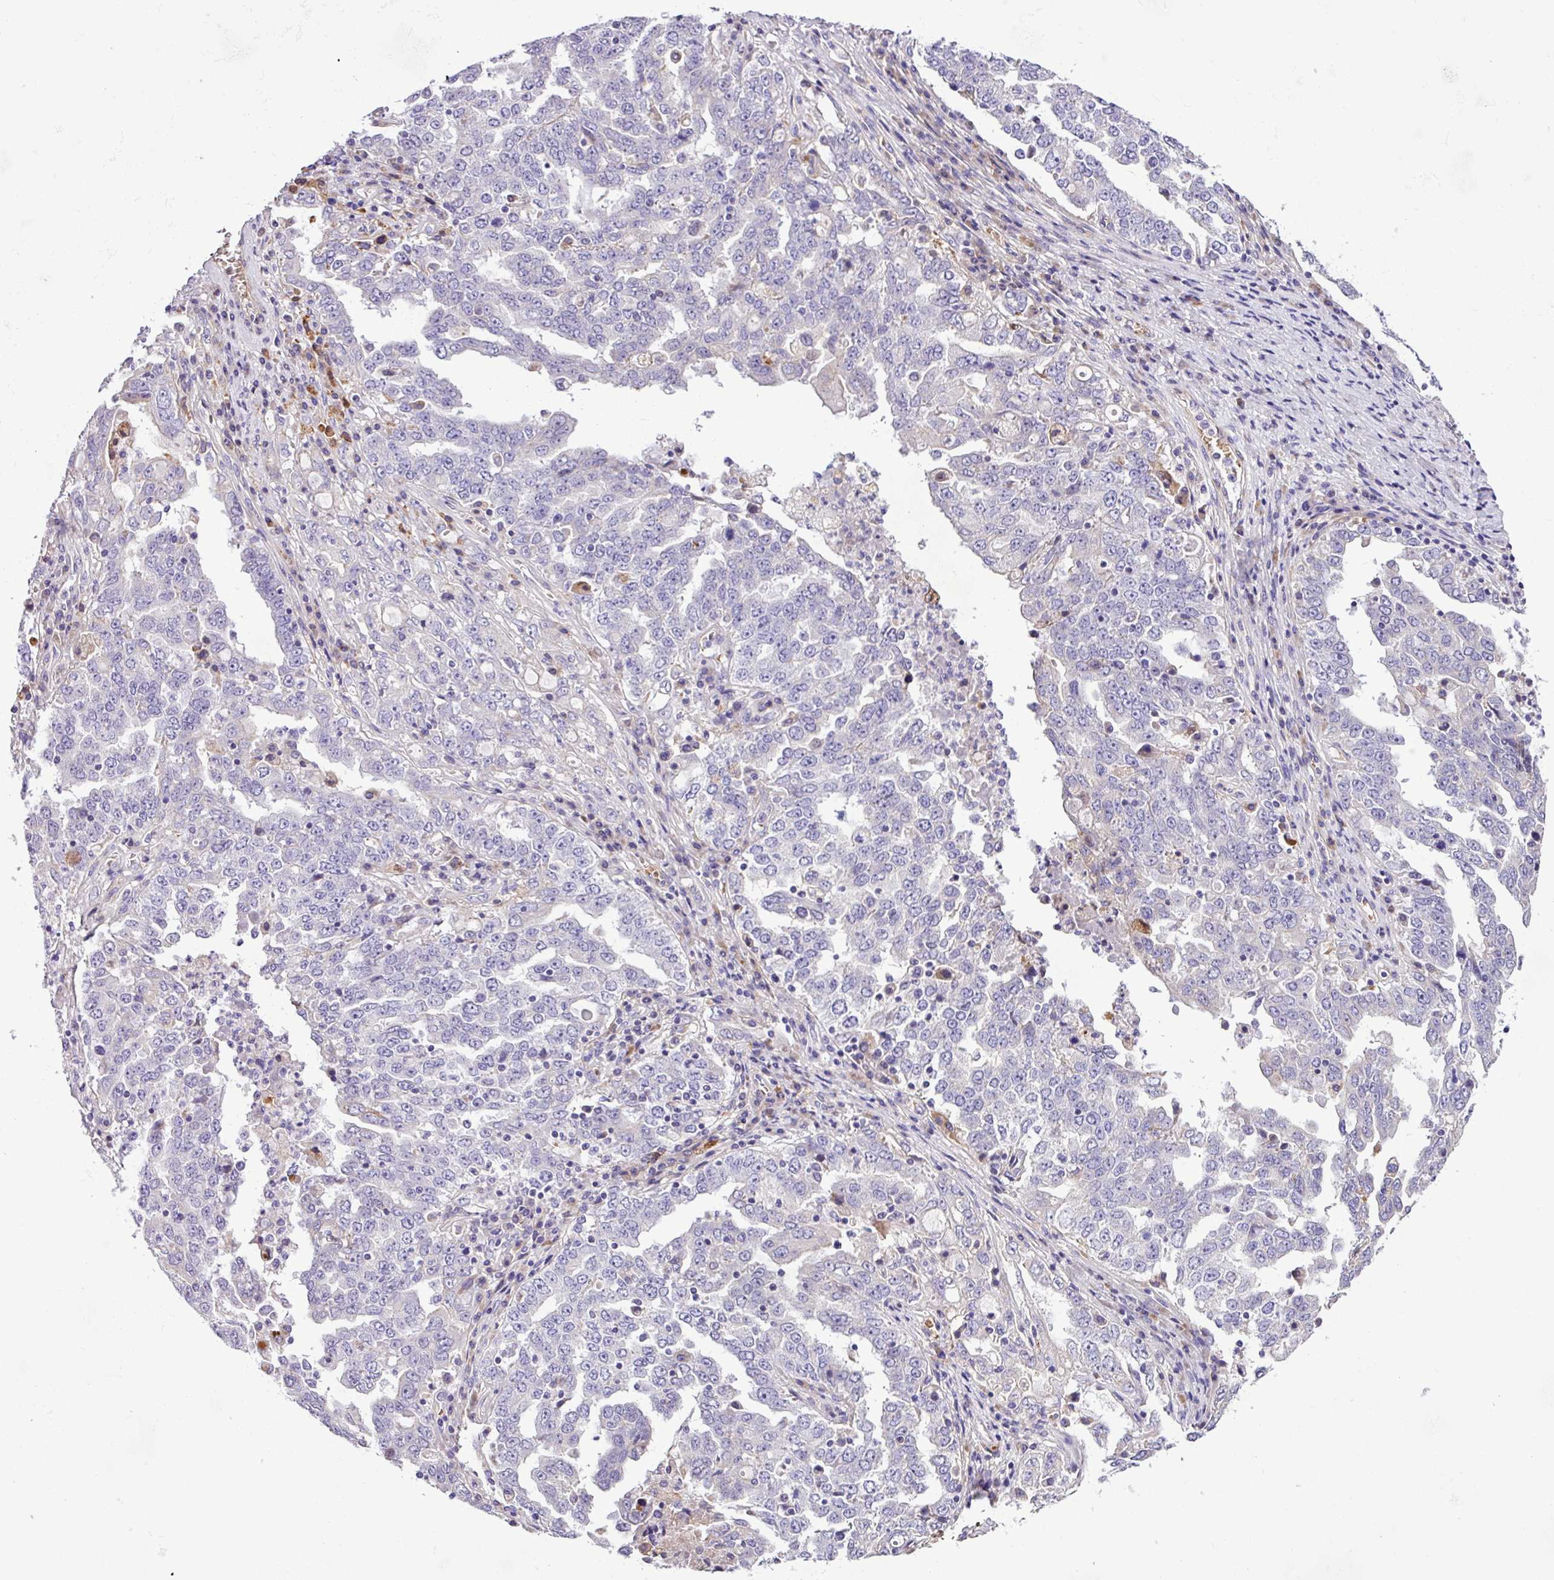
{"staining": {"intensity": "negative", "quantity": "none", "location": "none"}, "tissue": "ovarian cancer", "cell_type": "Tumor cells", "image_type": "cancer", "snomed": [{"axis": "morphology", "description": "Carcinoma, endometroid"}, {"axis": "topography", "description": "Ovary"}], "caption": "Tumor cells show no significant positivity in ovarian cancer.", "gene": "C11orf91", "patient": {"sex": "female", "age": 62}}